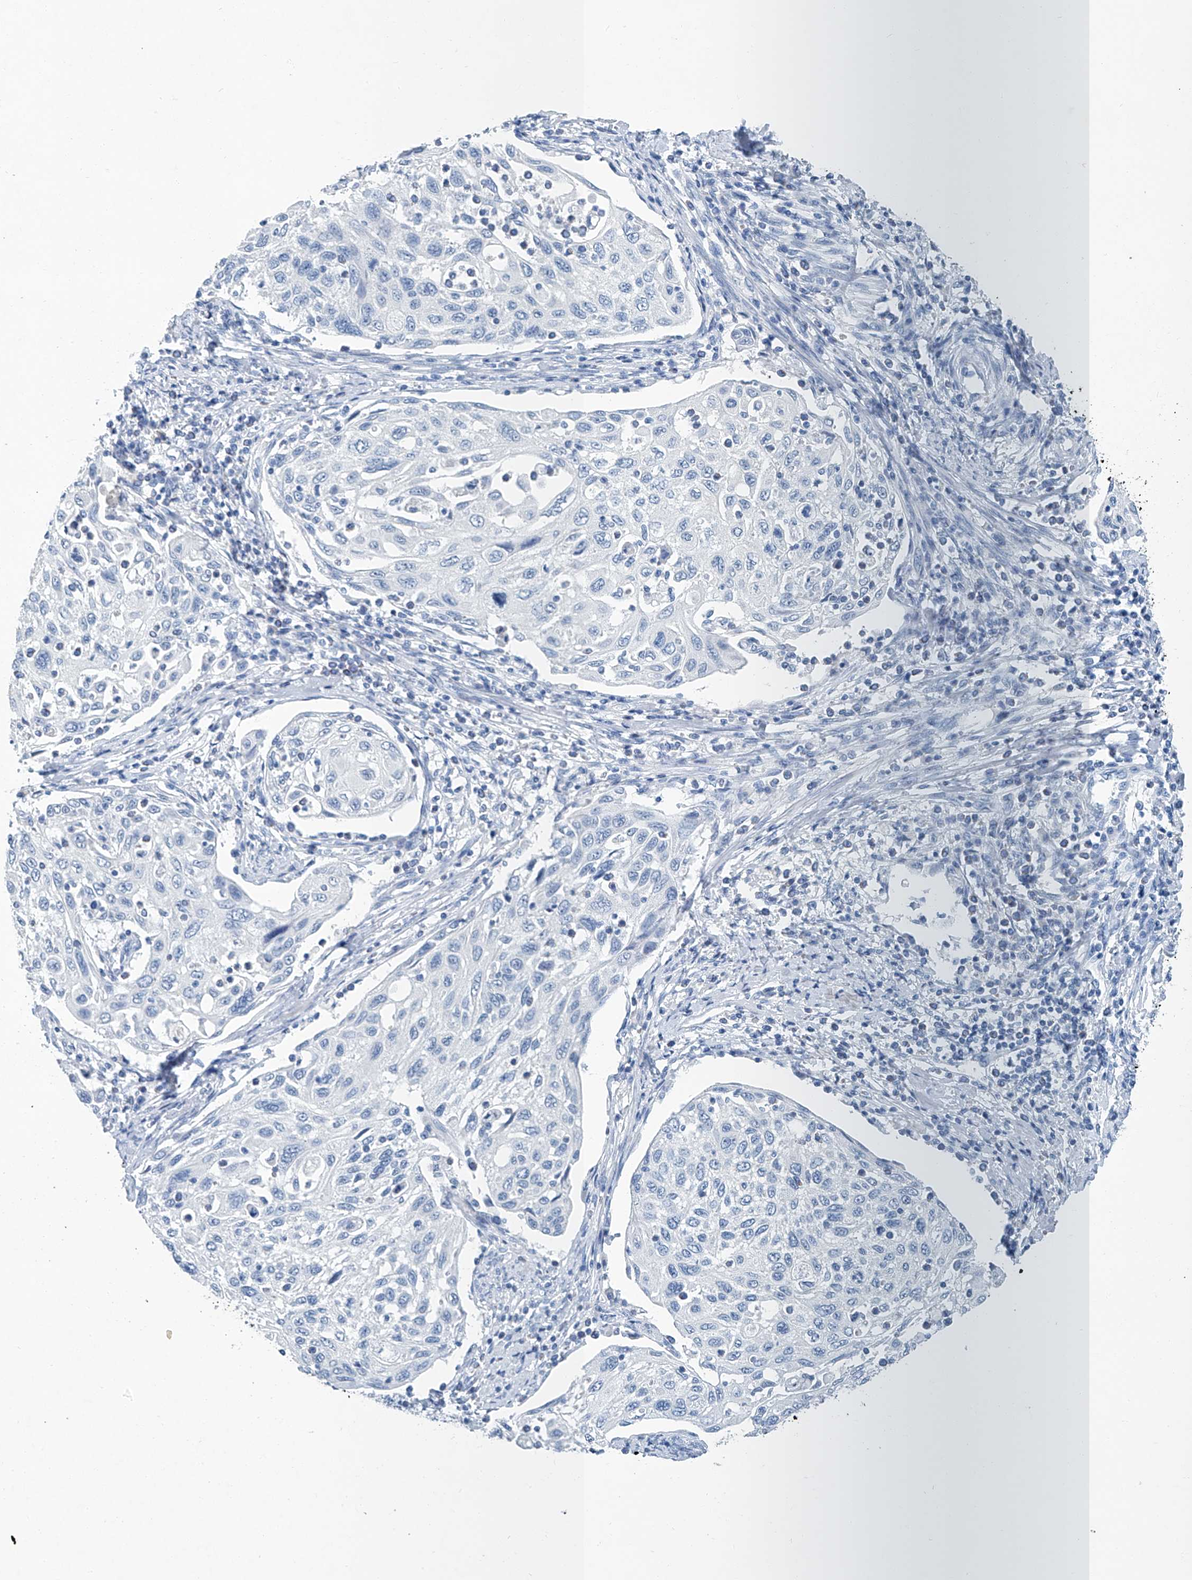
{"staining": {"intensity": "negative", "quantity": "none", "location": "none"}, "tissue": "cervical cancer", "cell_type": "Tumor cells", "image_type": "cancer", "snomed": [{"axis": "morphology", "description": "Squamous cell carcinoma, NOS"}, {"axis": "topography", "description": "Cervix"}], "caption": "A micrograph of human cervical cancer (squamous cell carcinoma) is negative for staining in tumor cells. Nuclei are stained in blue.", "gene": "CYP2A7", "patient": {"sex": "female", "age": 70}}